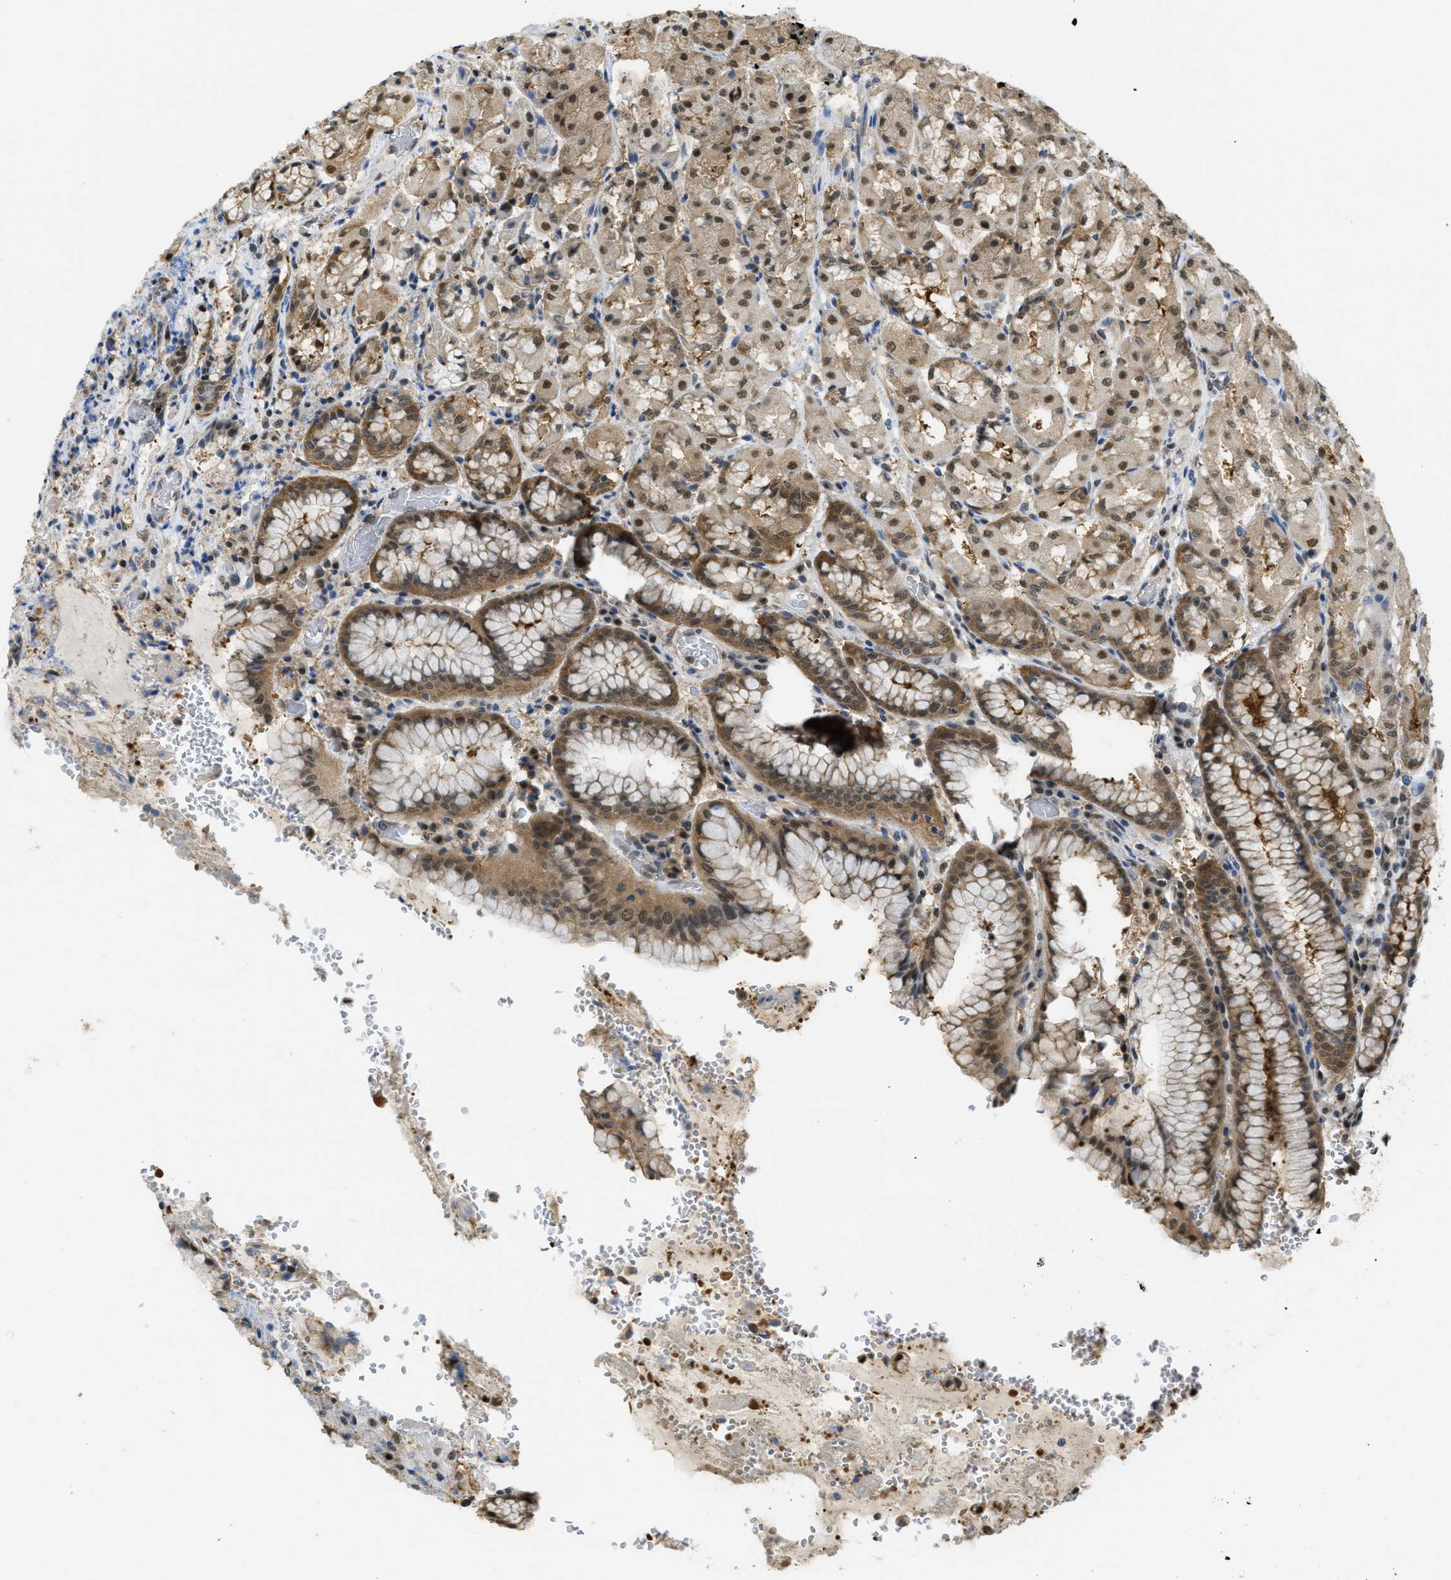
{"staining": {"intensity": "moderate", "quantity": ">75%", "location": "cytoplasmic/membranous,nuclear"}, "tissue": "stomach", "cell_type": "Glandular cells", "image_type": "normal", "snomed": [{"axis": "morphology", "description": "Normal tissue, NOS"}, {"axis": "topography", "description": "Stomach"}, {"axis": "topography", "description": "Stomach, lower"}], "caption": "Stomach was stained to show a protein in brown. There is medium levels of moderate cytoplasmic/membranous,nuclear staining in approximately >75% of glandular cells.", "gene": "PSMC5", "patient": {"sex": "female", "age": 56}}